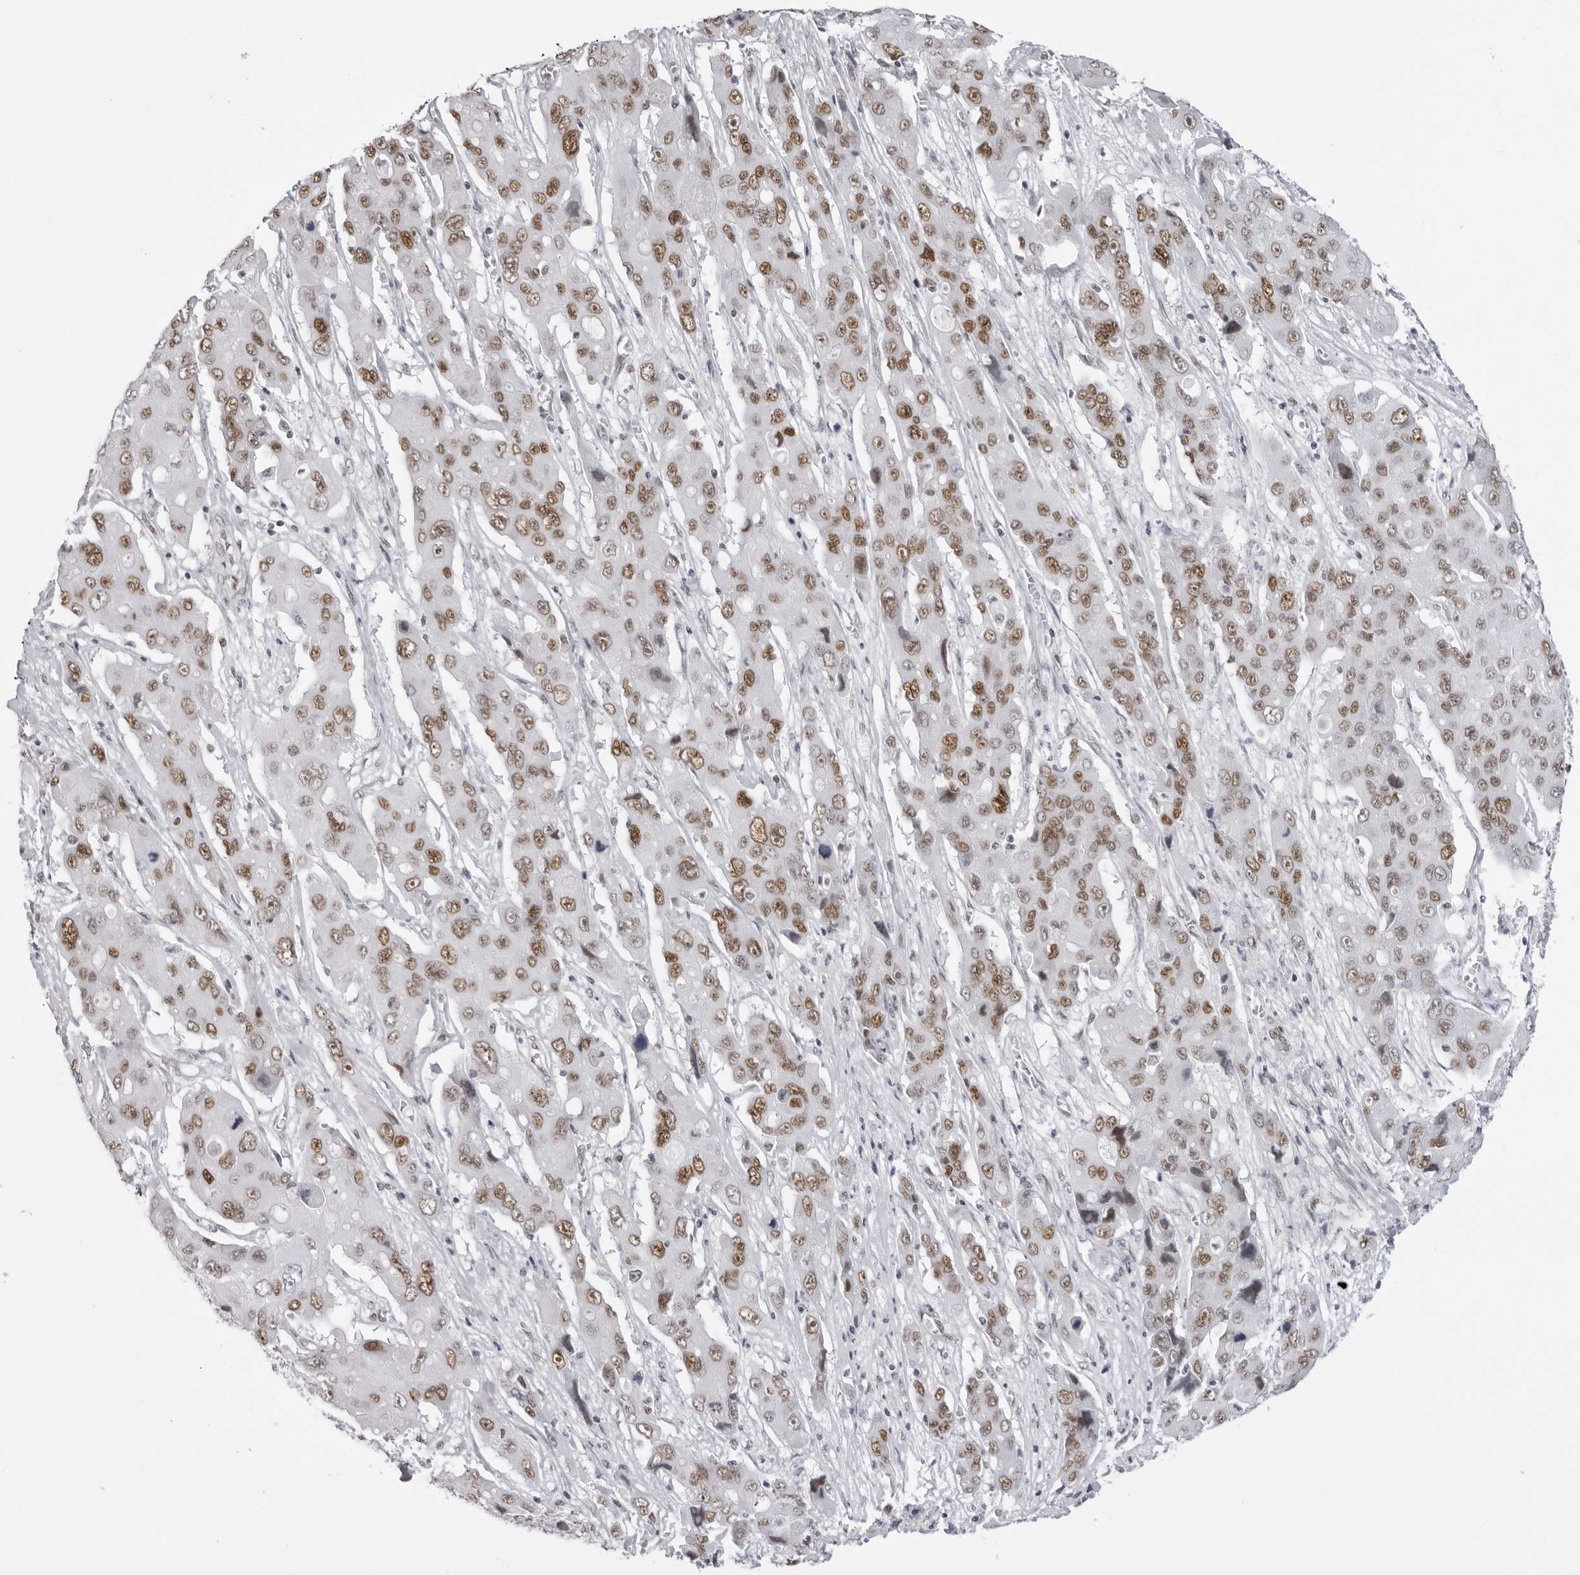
{"staining": {"intensity": "moderate", "quantity": ">75%", "location": "nuclear"}, "tissue": "liver cancer", "cell_type": "Tumor cells", "image_type": "cancer", "snomed": [{"axis": "morphology", "description": "Cholangiocarcinoma"}, {"axis": "topography", "description": "Liver"}], "caption": "Immunohistochemical staining of human liver cholangiocarcinoma exhibits medium levels of moderate nuclear positivity in approximately >75% of tumor cells.", "gene": "IRF2BP2", "patient": {"sex": "male", "age": 67}}